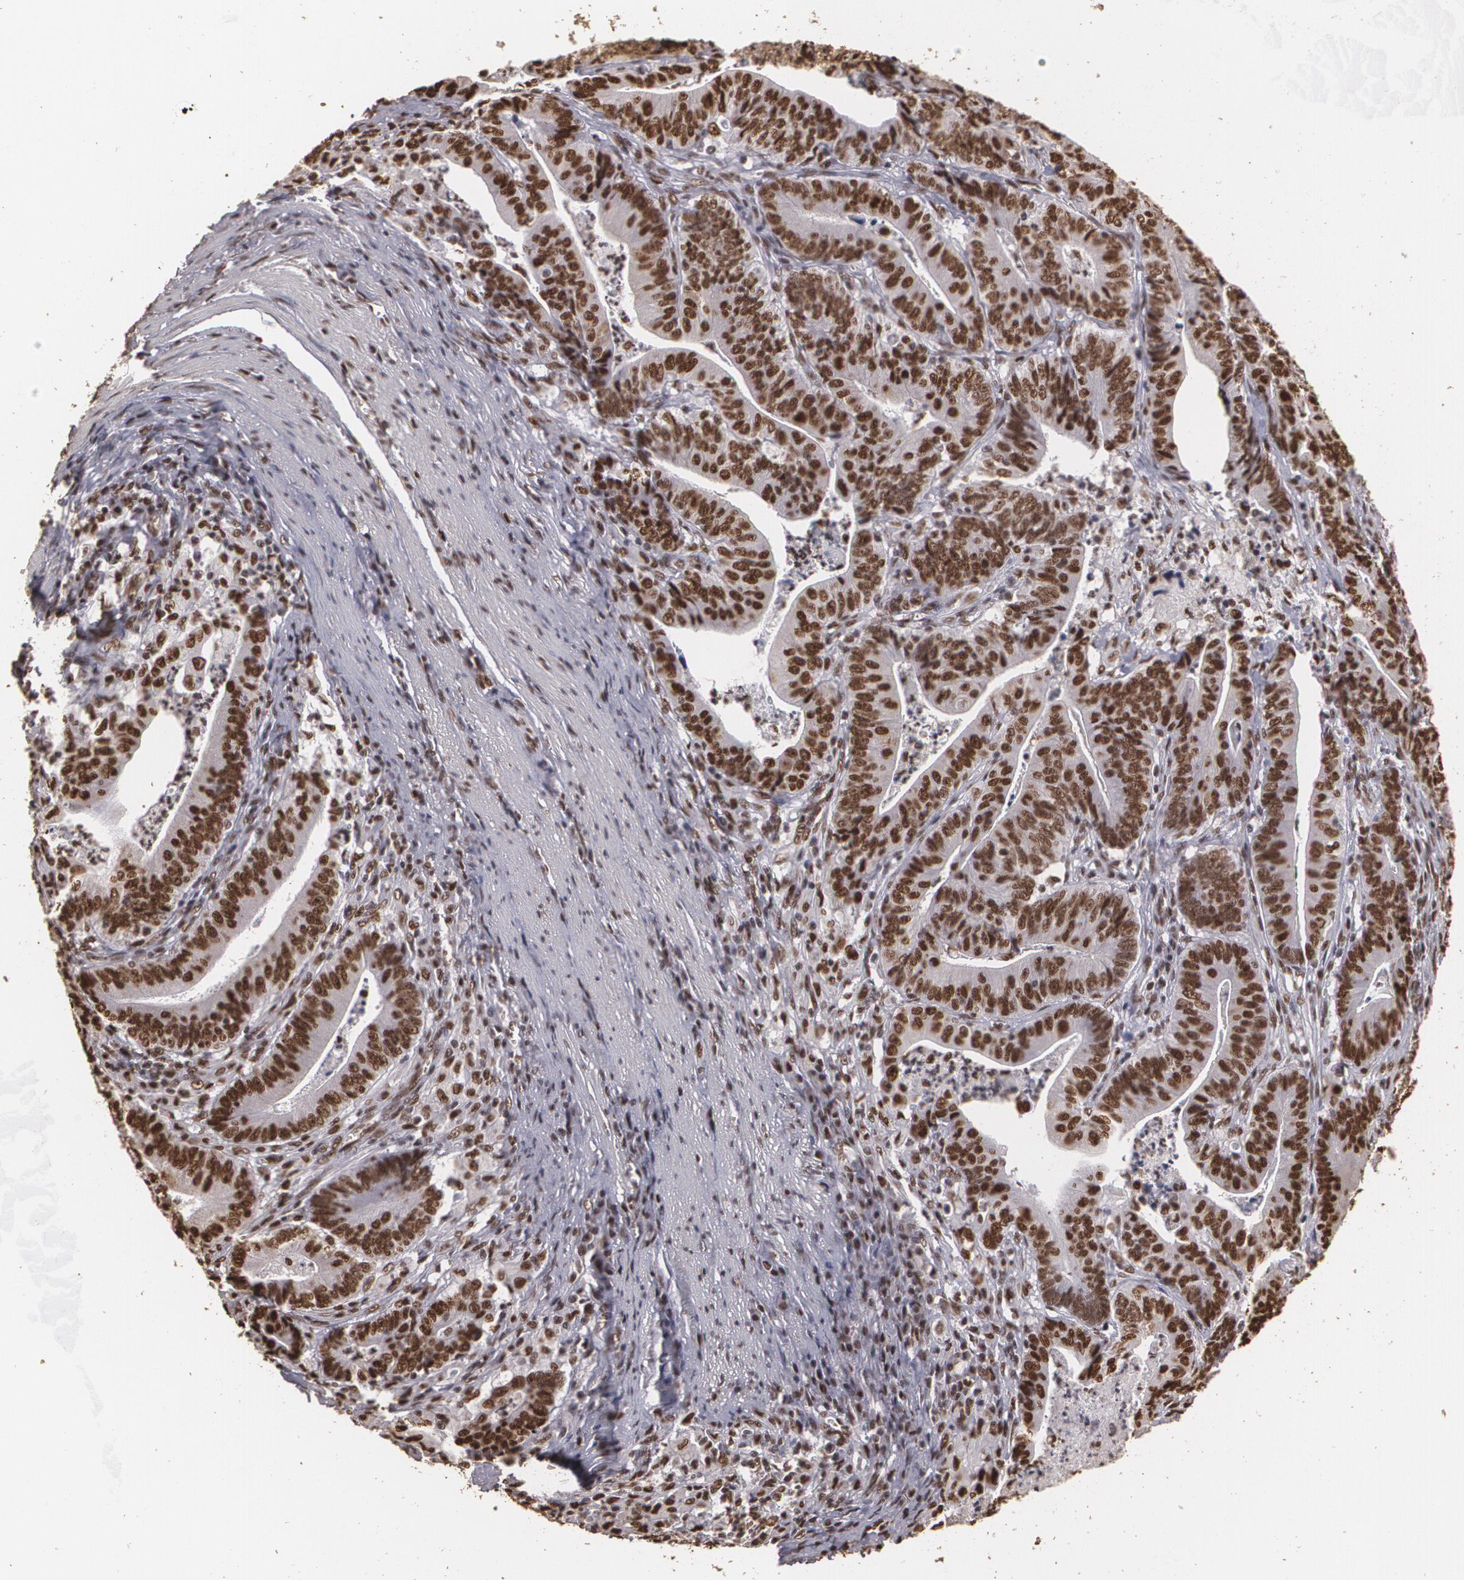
{"staining": {"intensity": "strong", "quantity": ">75%", "location": "nuclear"}, "tissue": "stomach cancer", "cell_type": "Tumor cells", "image_type": "cancer", "snomed": [{"axis": "morphology", "description": "Adenocarcinoma, NOS"}, {"axis": "topography", "description": "Stomach, lower"}], "caption": "Immunohistochemistry of adenocarcinoma (stomach) exhibits high levels of strong nuclear expression in approximately >75% of tumor cells.", "gene": "RCOR1", "patient": {"sex": "female", "age": 86}}